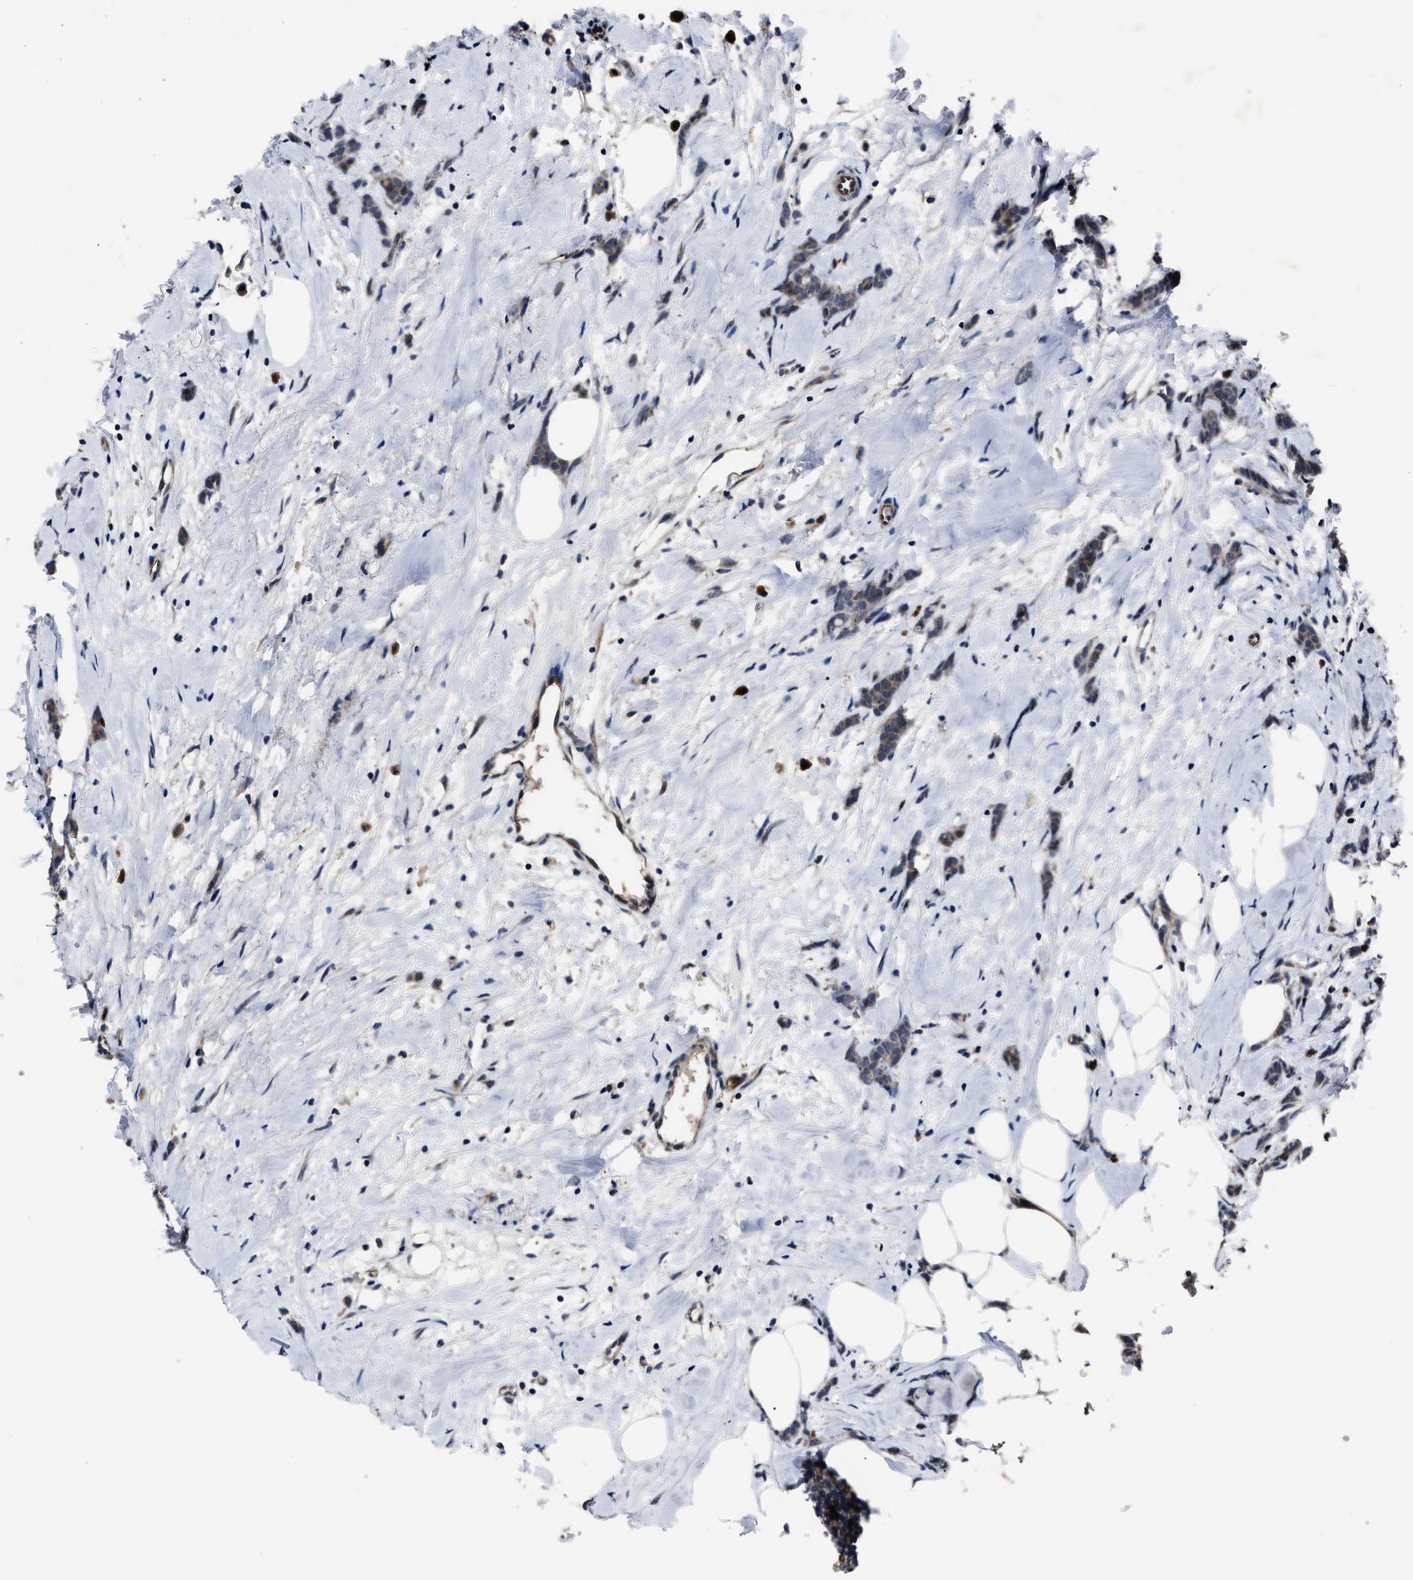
{"staining": {"intensity": "weak", "quantity": ">75%", "location": "cytoplasmic/membranous"}, "tissue": "breast cancer", "cell_type": "Tumor cells", "image_type": "cancer", "snomed": [{"axis": "morphology", "description": "Lobular carcinoma, in situ"}, {"axis": "morphology", "description": "Lobular carcinoma"}, {"axis": "topography", "description": "Breast"}], "caption": "Approximately >75% of tumor cells in breast lobular carcinoma reveal weak cytoplasmic/membranous protein staining as visualized by brown immunohistochemical staining.", "gene": "RSBN1L", "patient": {"sex": "female", "age": 41}}